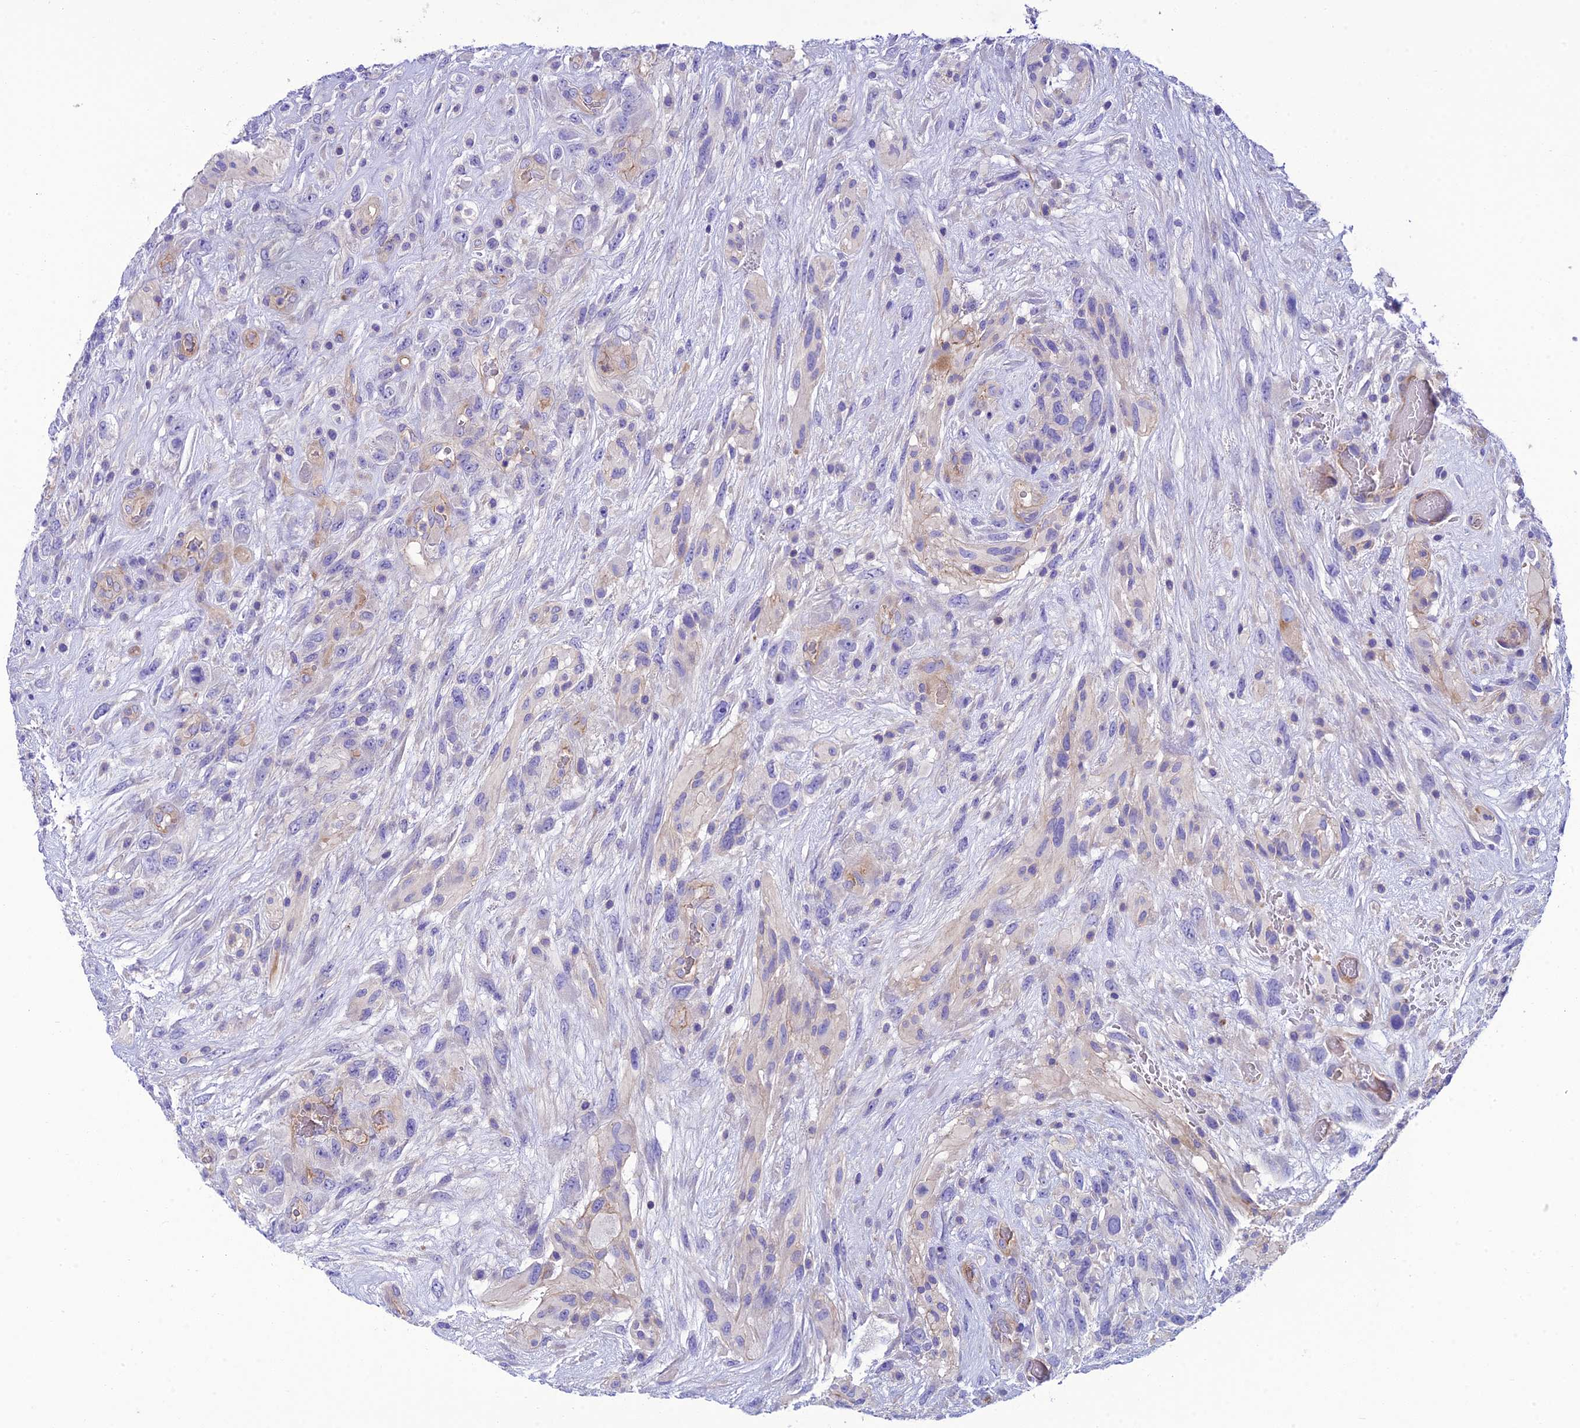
{"staining": {"intensity": "negative", "quantity": "none", "location": "none"}, "tissue": "glioma", "cell_type": "Tumor cells", "image_type": "cancer", "snomed": [{"axis": "morphology", "description": "Glioma, malignant, High grade"}, {"axis": "topography", "description": "Brain"}], "caption": "Tumor cells show no significant protein expression in malignant high-grade glioma.", "gene": "PPFIA3", "patient": {"sex": "male", "age": 61}}